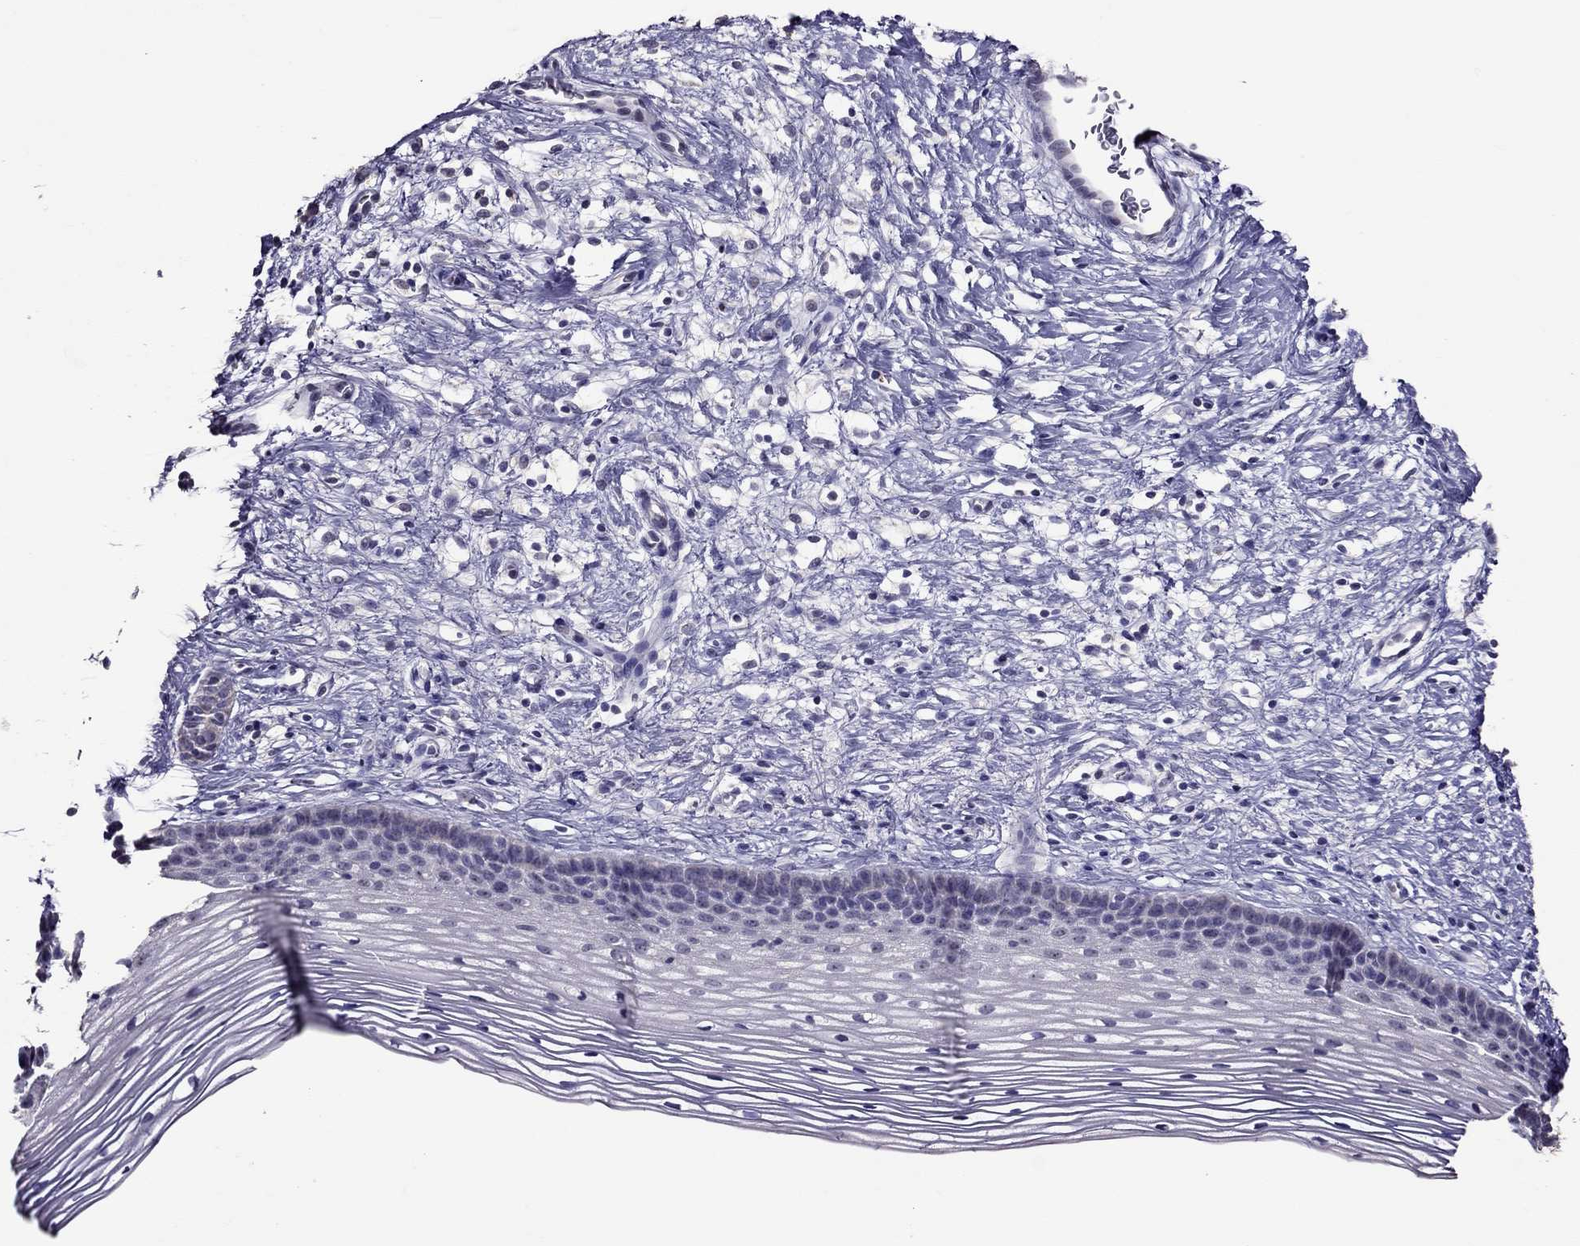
{"staining": {"intensity": "negative", "quantity": "none", "location": "none"}, "tissue": "cervix", "cell_type": "Glandular cells", "image_type": "normal", "snomed": [{"axis": "morphology", "description": "Normal tissue, NOS"}, {"axis": "topography", "description": "Cervix"}], "caption": "This is an immunohistochemistry micrograph of benign human cervix. There is no positivity in glandular cells.", "gene": "LRRC46", "patient": {"sex": "female", "age": 39}}